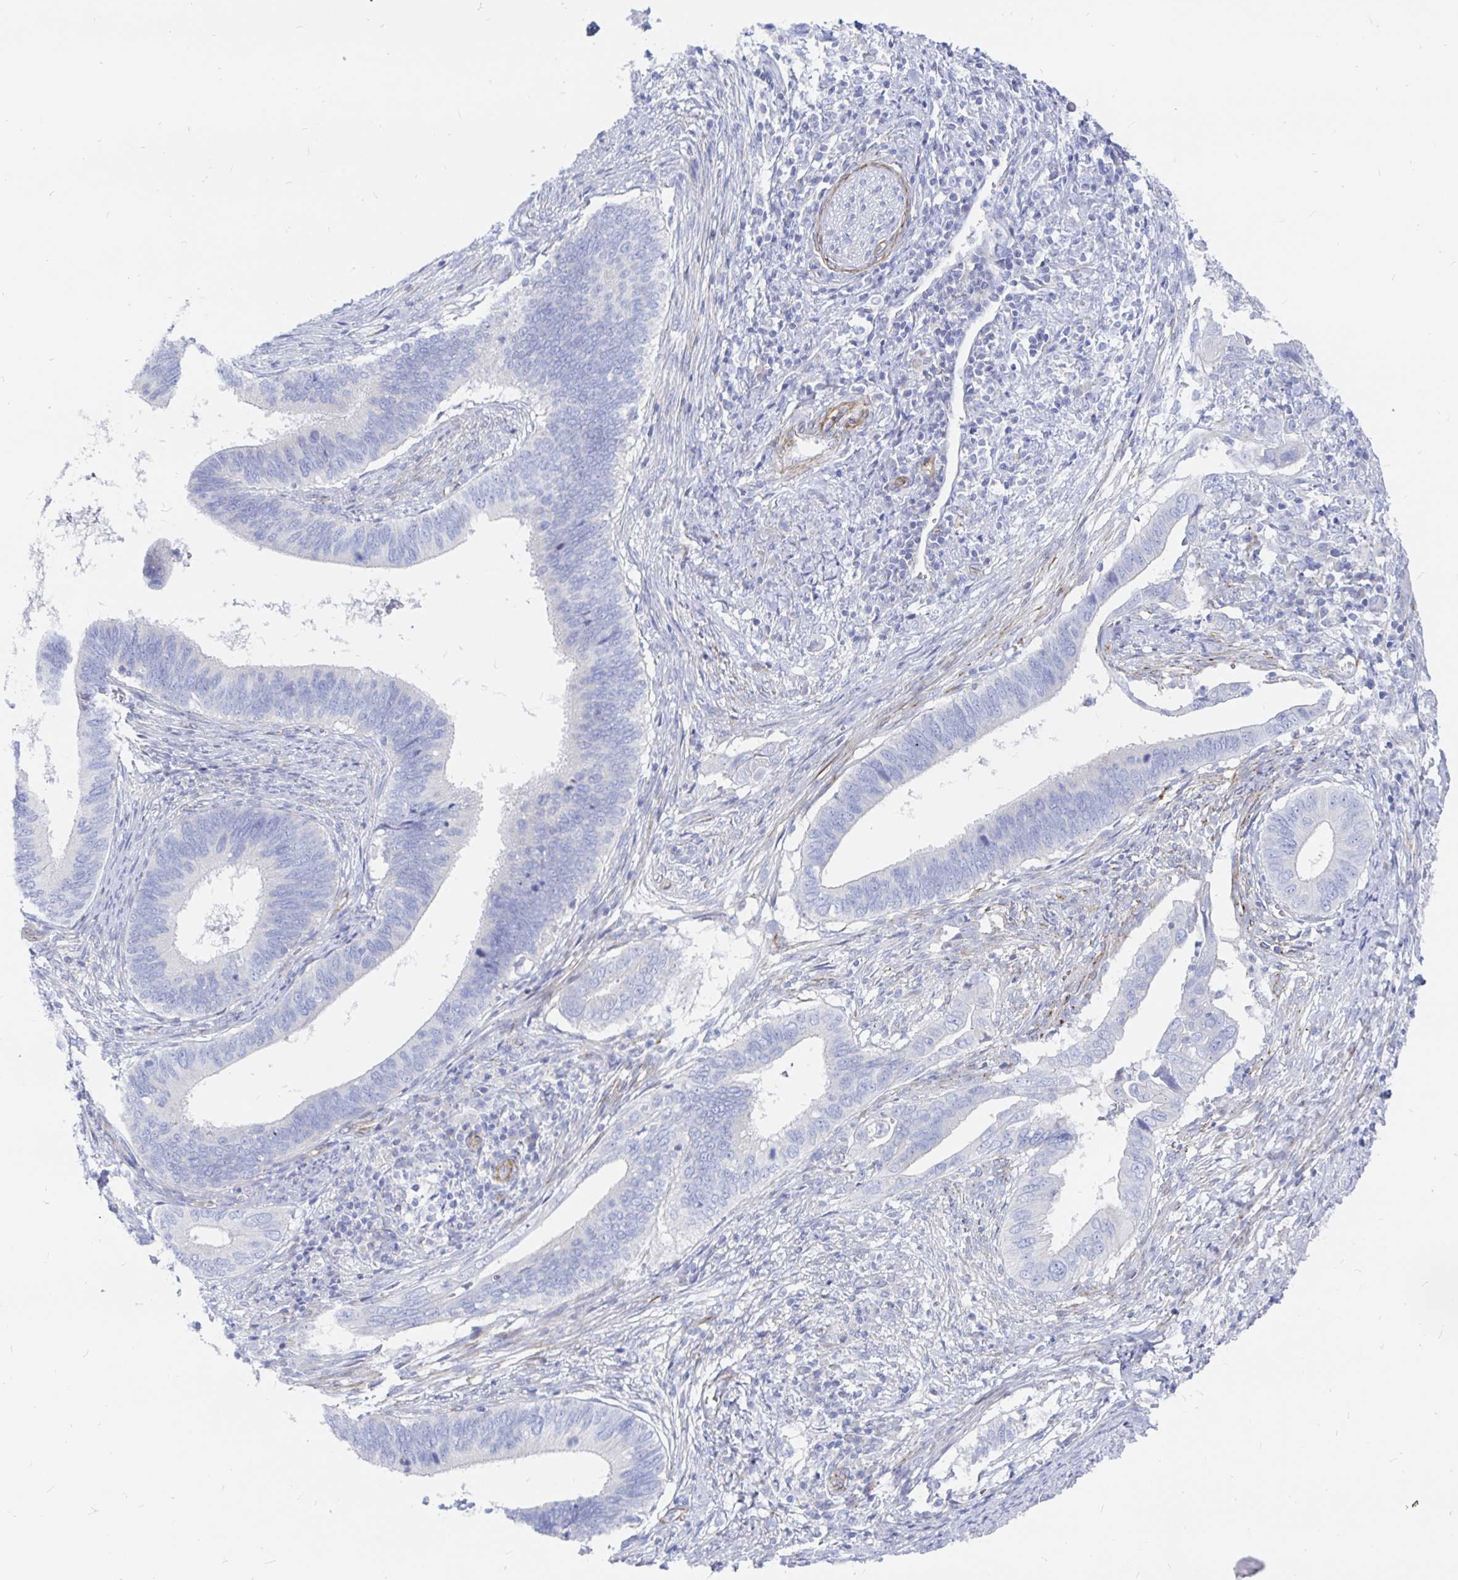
{"staining": {"intensity": "negative", "quantity": "none", "location": "none"}, "tissue": "cervical cancer", "cell_type": "Tumor cells", "image_type": "cancer", "snomed": [{"axis": "morphology", "description": "Adenocarcinoma, NOS"}, {"axis": "topography", "description": "Cervix"}], "caption": "Tumor cells are negative for protein expression in human cervical cancer (adenocarcinoma).", "gene": "COX16", "patient": {"sex": "female", "age": 42}}